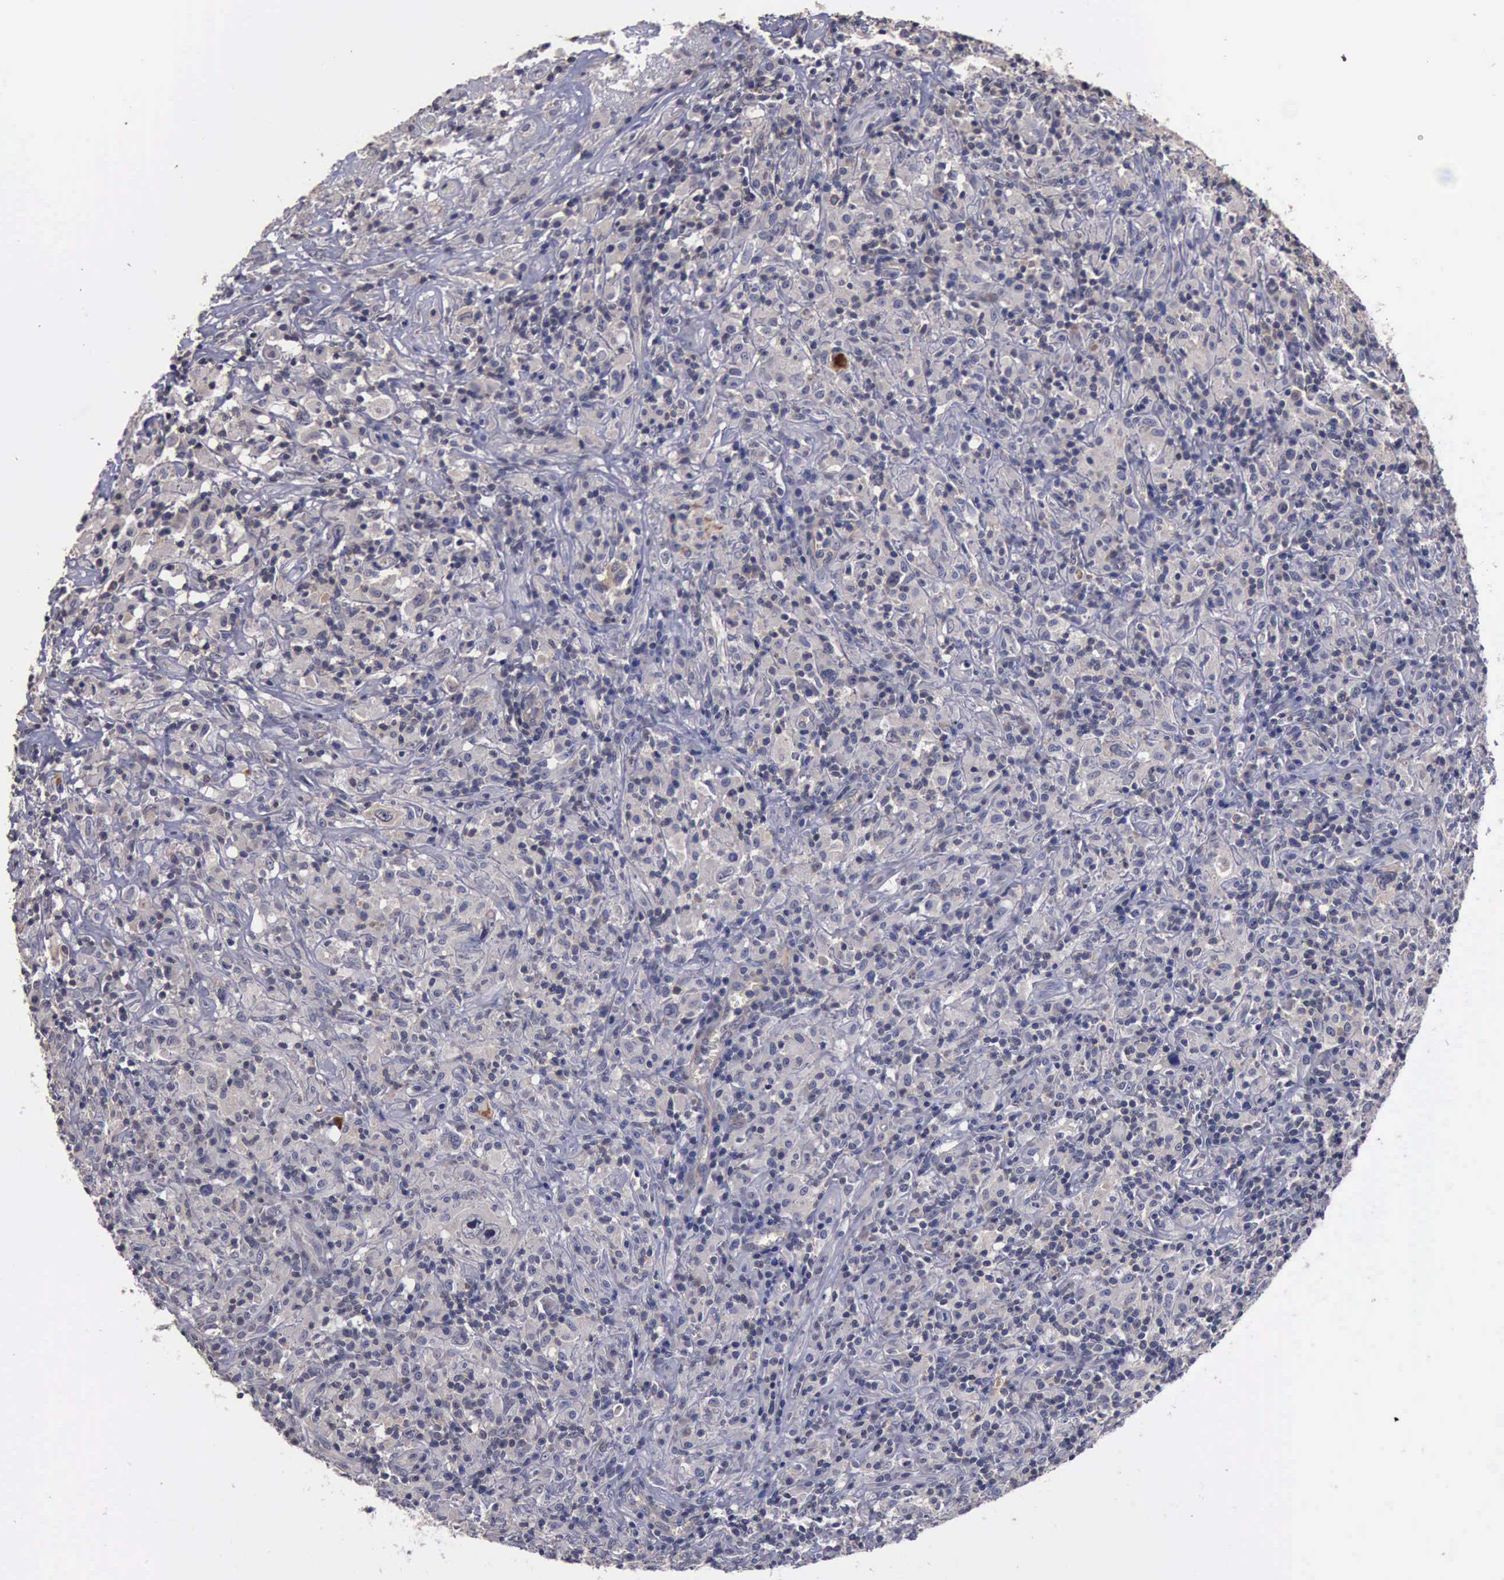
{"staining": {"intensity": "negative", "quantity": "none", "location": "none"}, "tissue": "lymphoma", "cell_type": "Tumor cells", "image_type": "cancer", "snomed": [{"axis": "morphology", "description": "Hodgkin's disease, NOS"}, {"axis": "topography", "description": "Lymph node"}], "caption": "Tumor cells show no significant protein positivity in Hodgkin's disease.", "gene": "CRKL", "patient": {"sex": "male", "age": 46}}